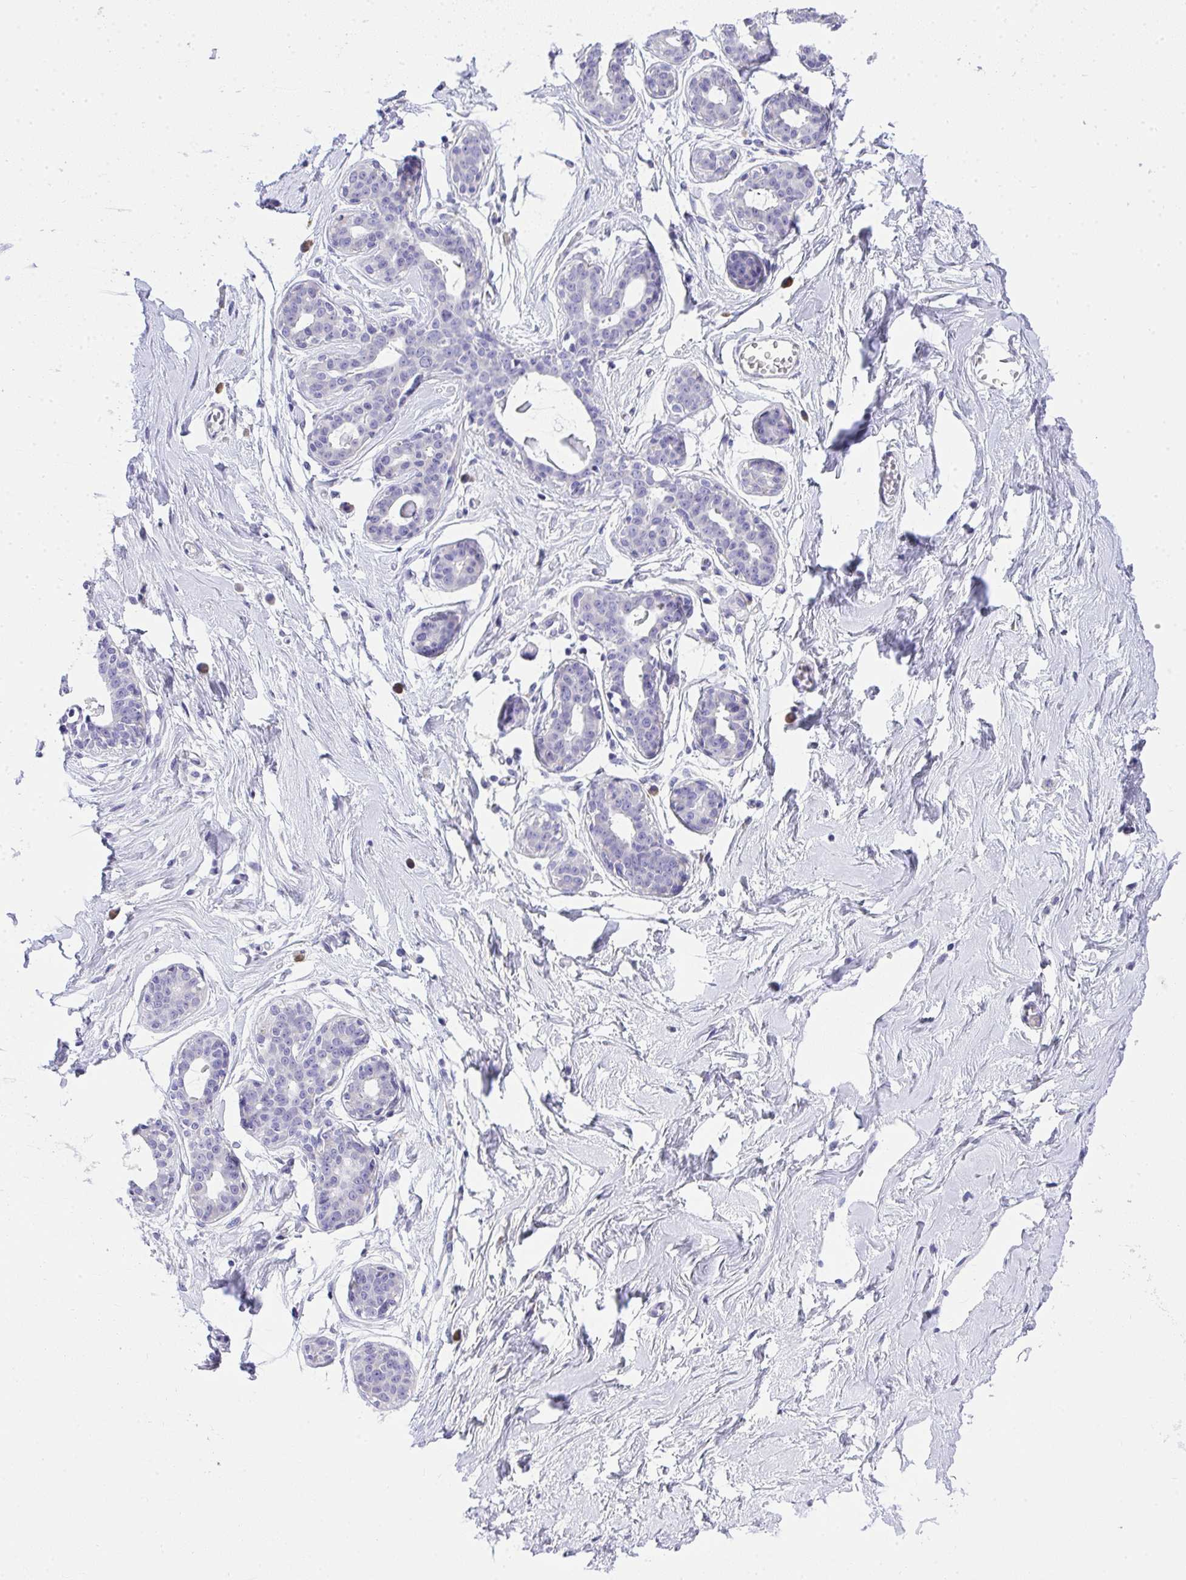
{"staining": {"intensity": "negative", "quantity": "none", "location": "none"}, "tissue": "breast", "cell_type": "Adipocytes", "image_type": "normal", "snomed": [{"axis": "morphology", "description": "Normal tissue, NOS"}, {"axis": "topography", "description": "Breast"}], "caption": "IHC of benign human breast exhibits no staining in adipocytes. The staining is performed using DAB brown chromogen with nuclei counter-stained in using hematoxylin.", "gene": "ADRA2C", "patient": {"sex": "female", "age": 45}}